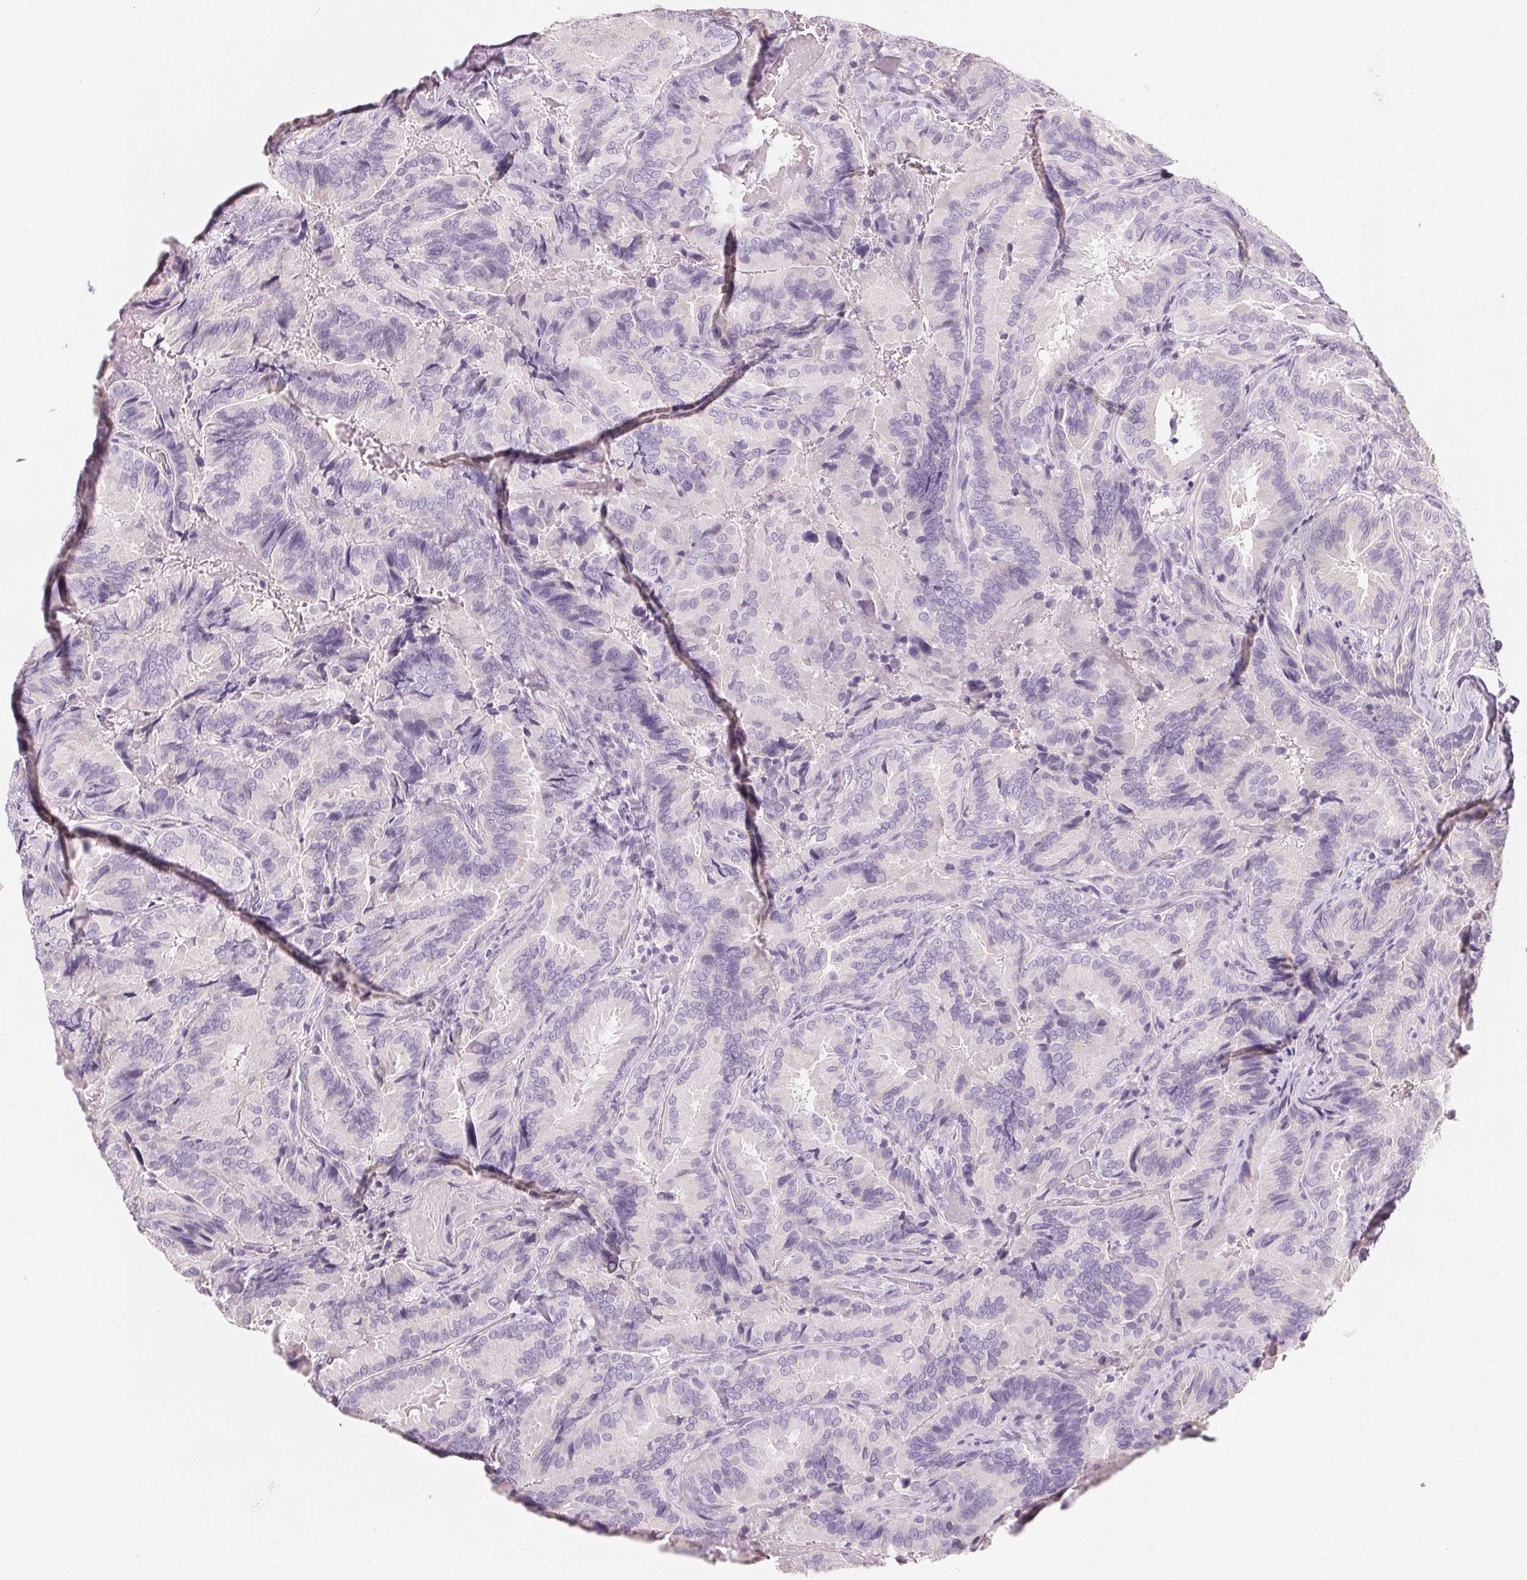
{"staining": {"intensity": "negative", "quantity": "none", "location": "none"}, "tissue": "thyroid cancer", "cell_type": "Tumor cells", "image_type": "cancer", "snomed": [{"axis": "morphology", "description": "Papillary adenocarcinoma, NOS"}, {"axis": "topography", "description": "Thyroid gland"}], "caption": "This histopathology image is of papillary adenocarcinoma (thyroid) stained with immunohistochemistry (IHC) to label a protein in brown with the nuclei are counter-stained blue. There is no staining in tumor cells.", "gene": "MIOX", "patient": {"sex": "male", "age": 61}}